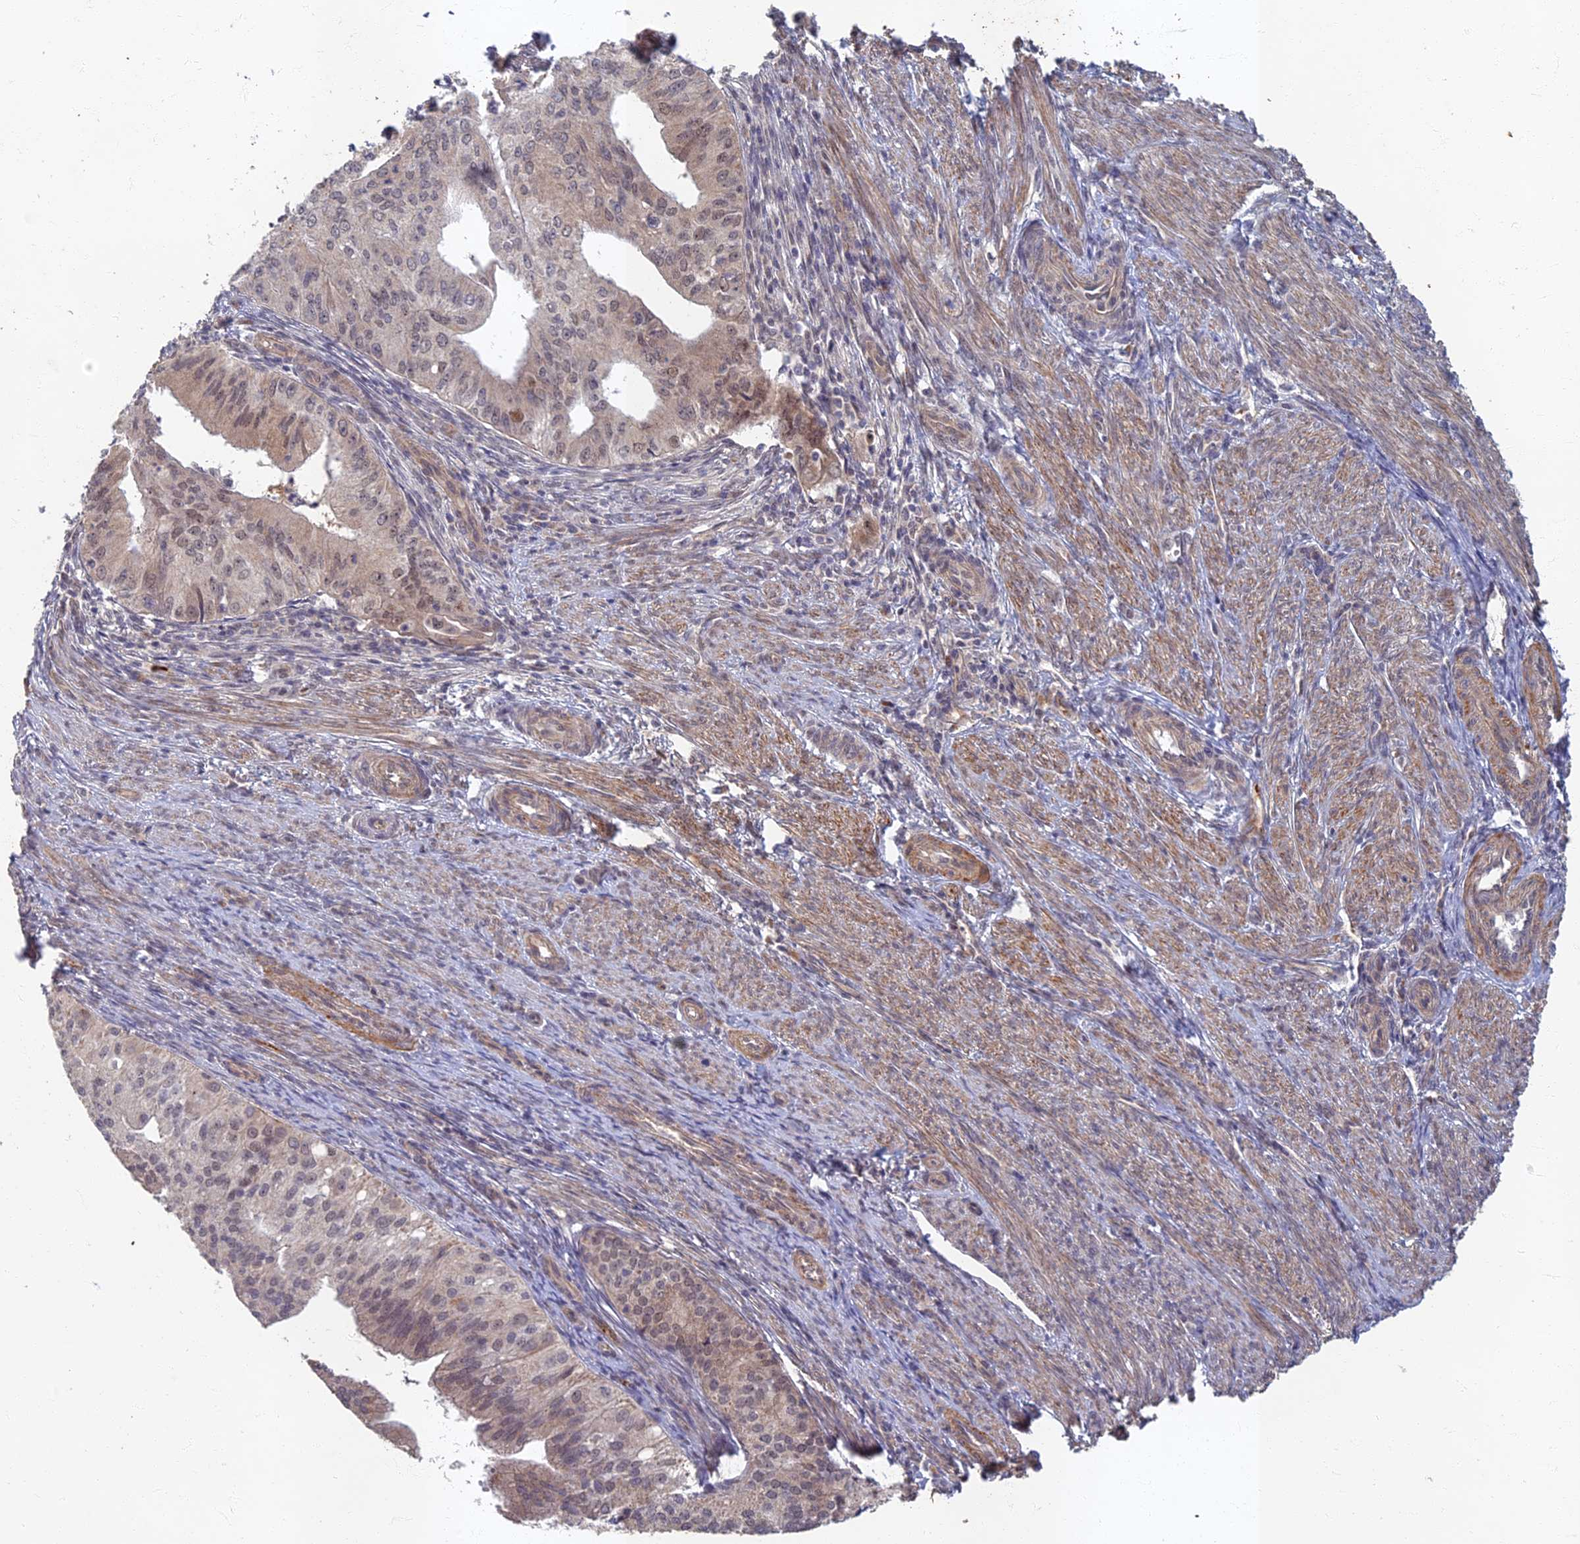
{"staining": {"intensity": "weak", "quantity": "<25%", "location": "cytoplasmic/membranous,nuclear"}, "tissue": "endometrial cancer", "cell_type": "Tumor cells", "image_type": "cancer", "snomed": [{"axis": "morphology", "description": "Adenocarcinoma, NOS"}, {"axis": "topography", "description": "Endometrium"}], "caption": "An IHC photomicrograph of adenocarcinoma (endometrial) is shown. There is no staining in tumor cells of adenocarcinoma (endometrial).", "gene": "EARS2", "patient": {"sex": "female", "age": 50}}